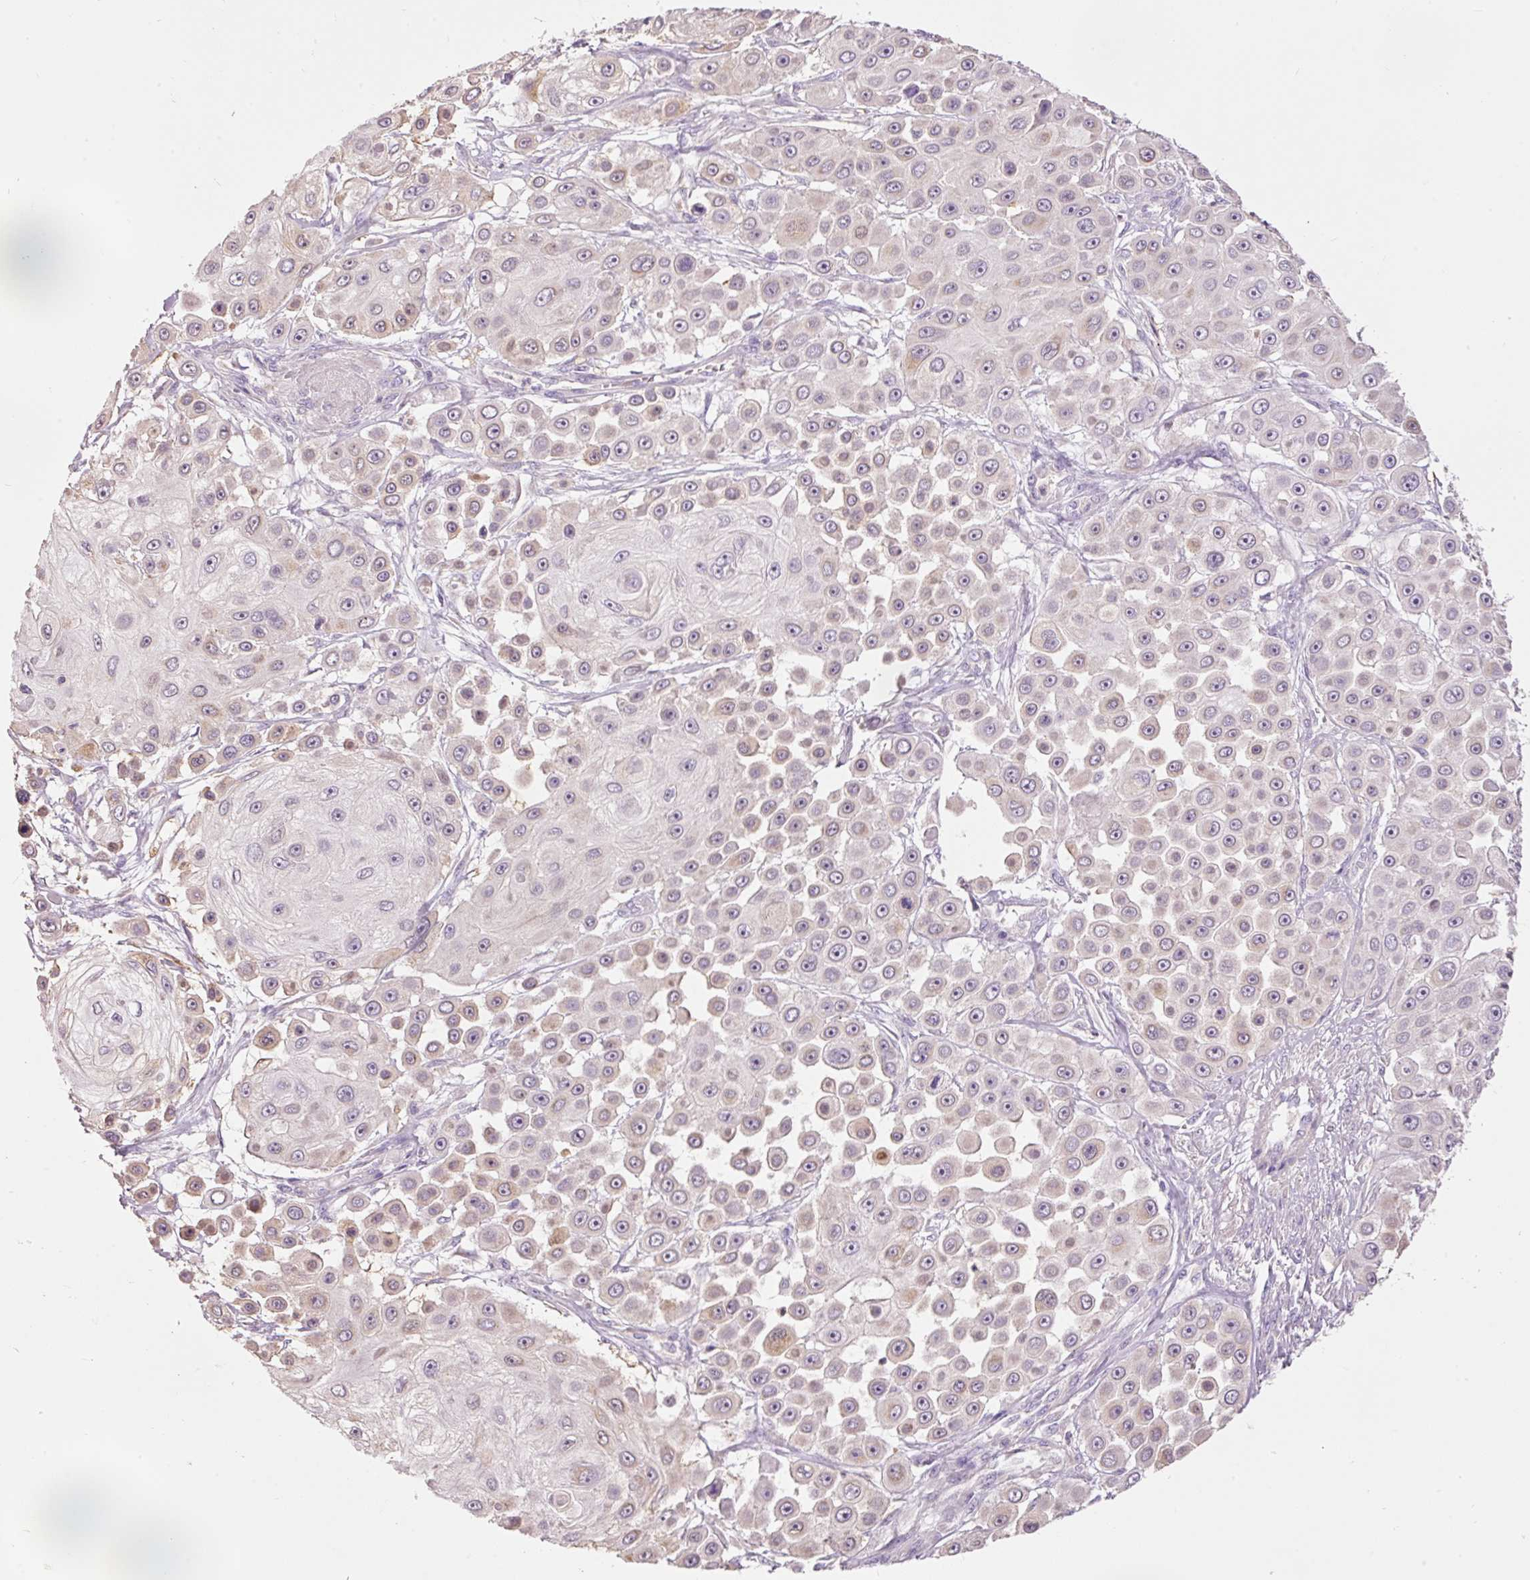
{"staining": {"intensity": "moderate", "quantity": "<25%", "location": "cytoplasmic/membranous"}, "tissue": "skin cancer", "cell_type": "Tumor cells", "image_type": "cancer", "snomed": [{"axis": "morphology", "description": "Squamous cell carcinoma, NOS"}, {"axis": "topography", "description": "Skin"}], "caption": "Immunohistochemistry (IHC) (DAB (3,3'-diaminobenzidine)) staining of skin squamous cell carcinoma displays moderate cytoplasmic/membranous protein positivity in approximately <25% of tumor cells.", "gene": "PRDX5", "patient": {"sex": "male", "age": 67}}